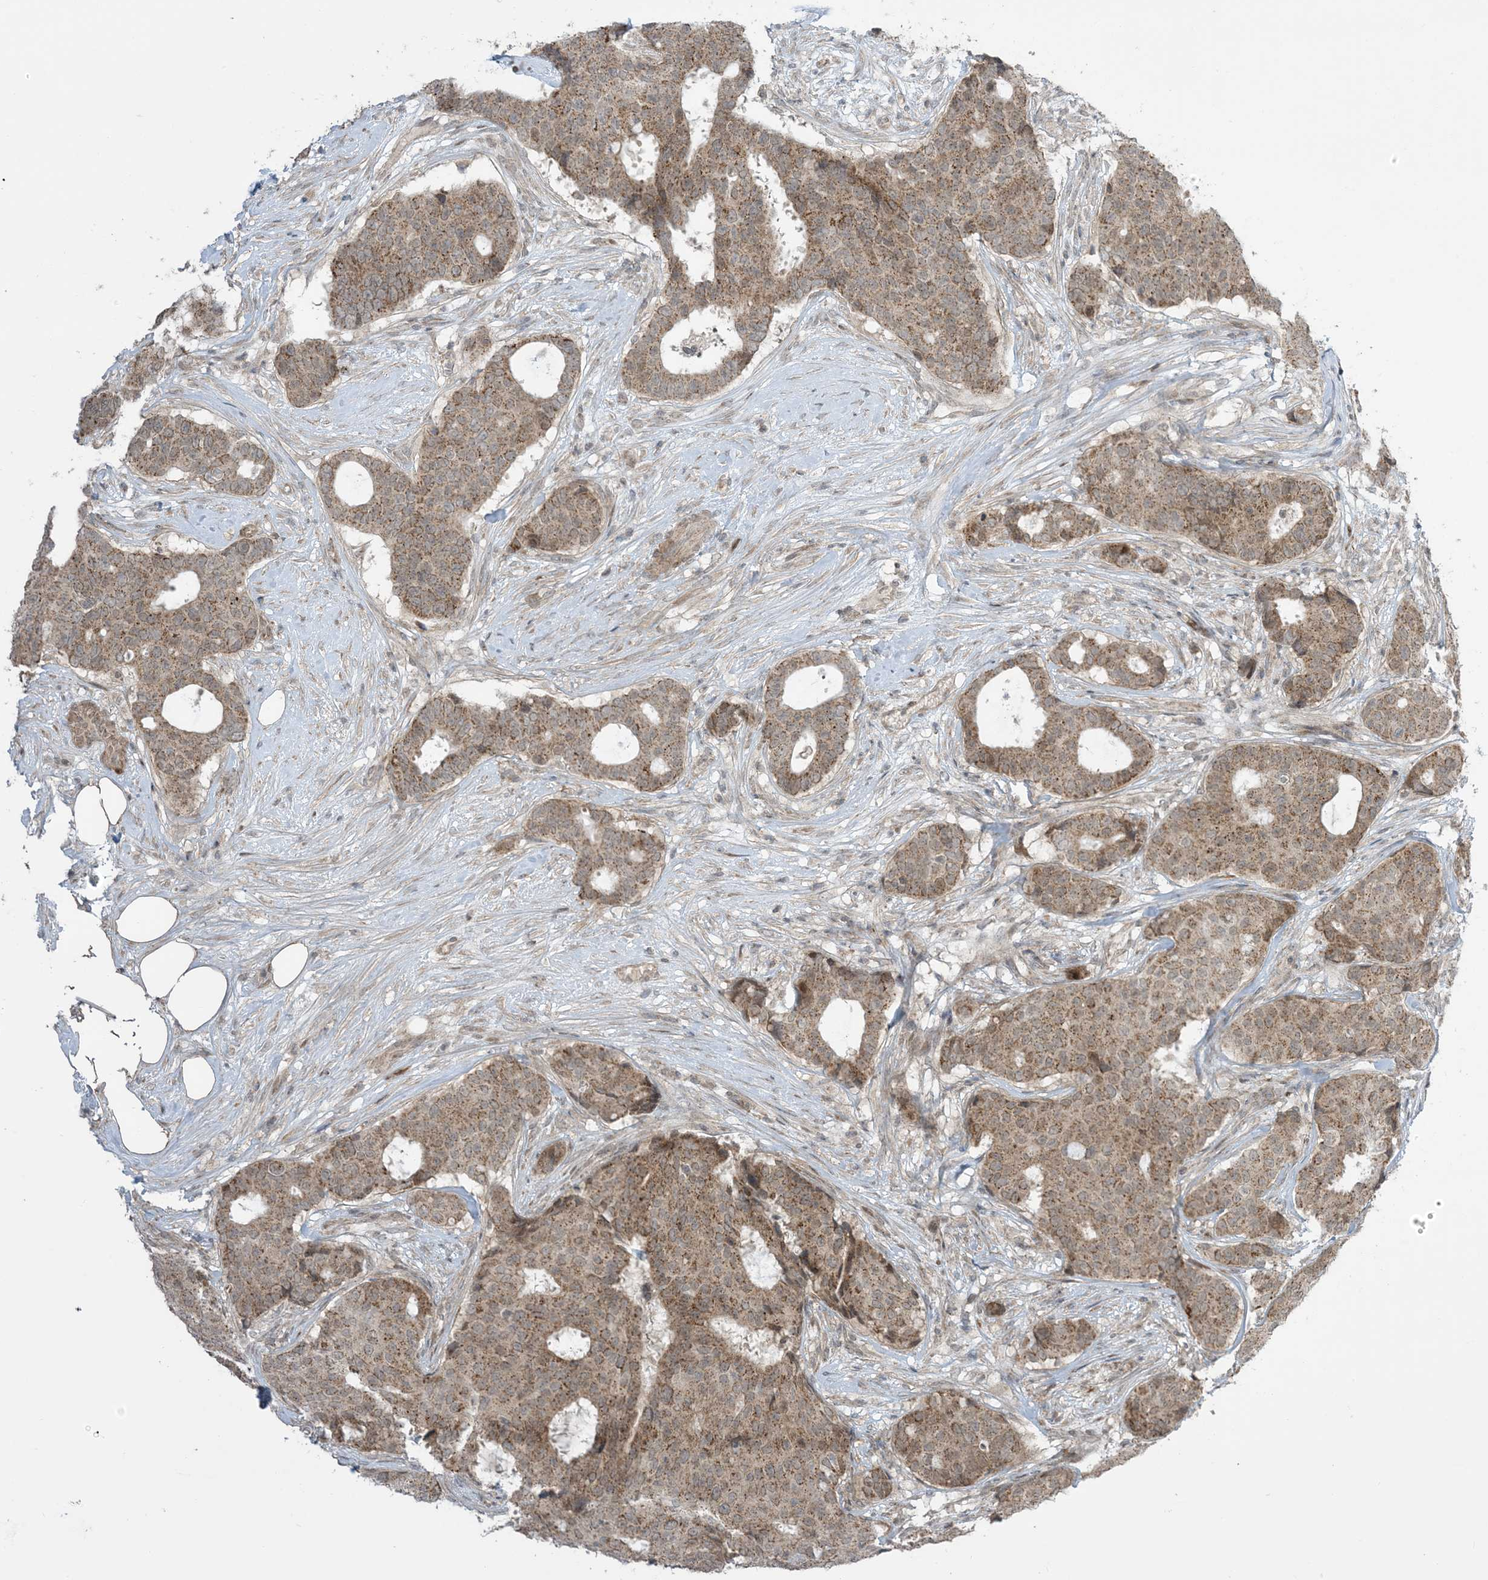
{"staining": {"intensity": "moderate", "quantity": ">75%", "location": "cytoplasmic/membranous"}, "tissue": "breast cancer", "cell_type": "Tumor cells", "image_type": "cancer", "snomed": [{"axis": "morphology", "description": "Duct carcinoma"}, {"axis": "topography", "description": "Breast"}], "caption": "A brown stain highlights moderate cytoplasmic/membranous expression of a protein in human breast intraductal carcinoma tumor cells. (Stains: DAB in brown, nuclei in blue, Microscopy: brightfield microscopy at high magnification).", "gene": "PHLDB2", "patient": {"sex": "female", "age": 75}}